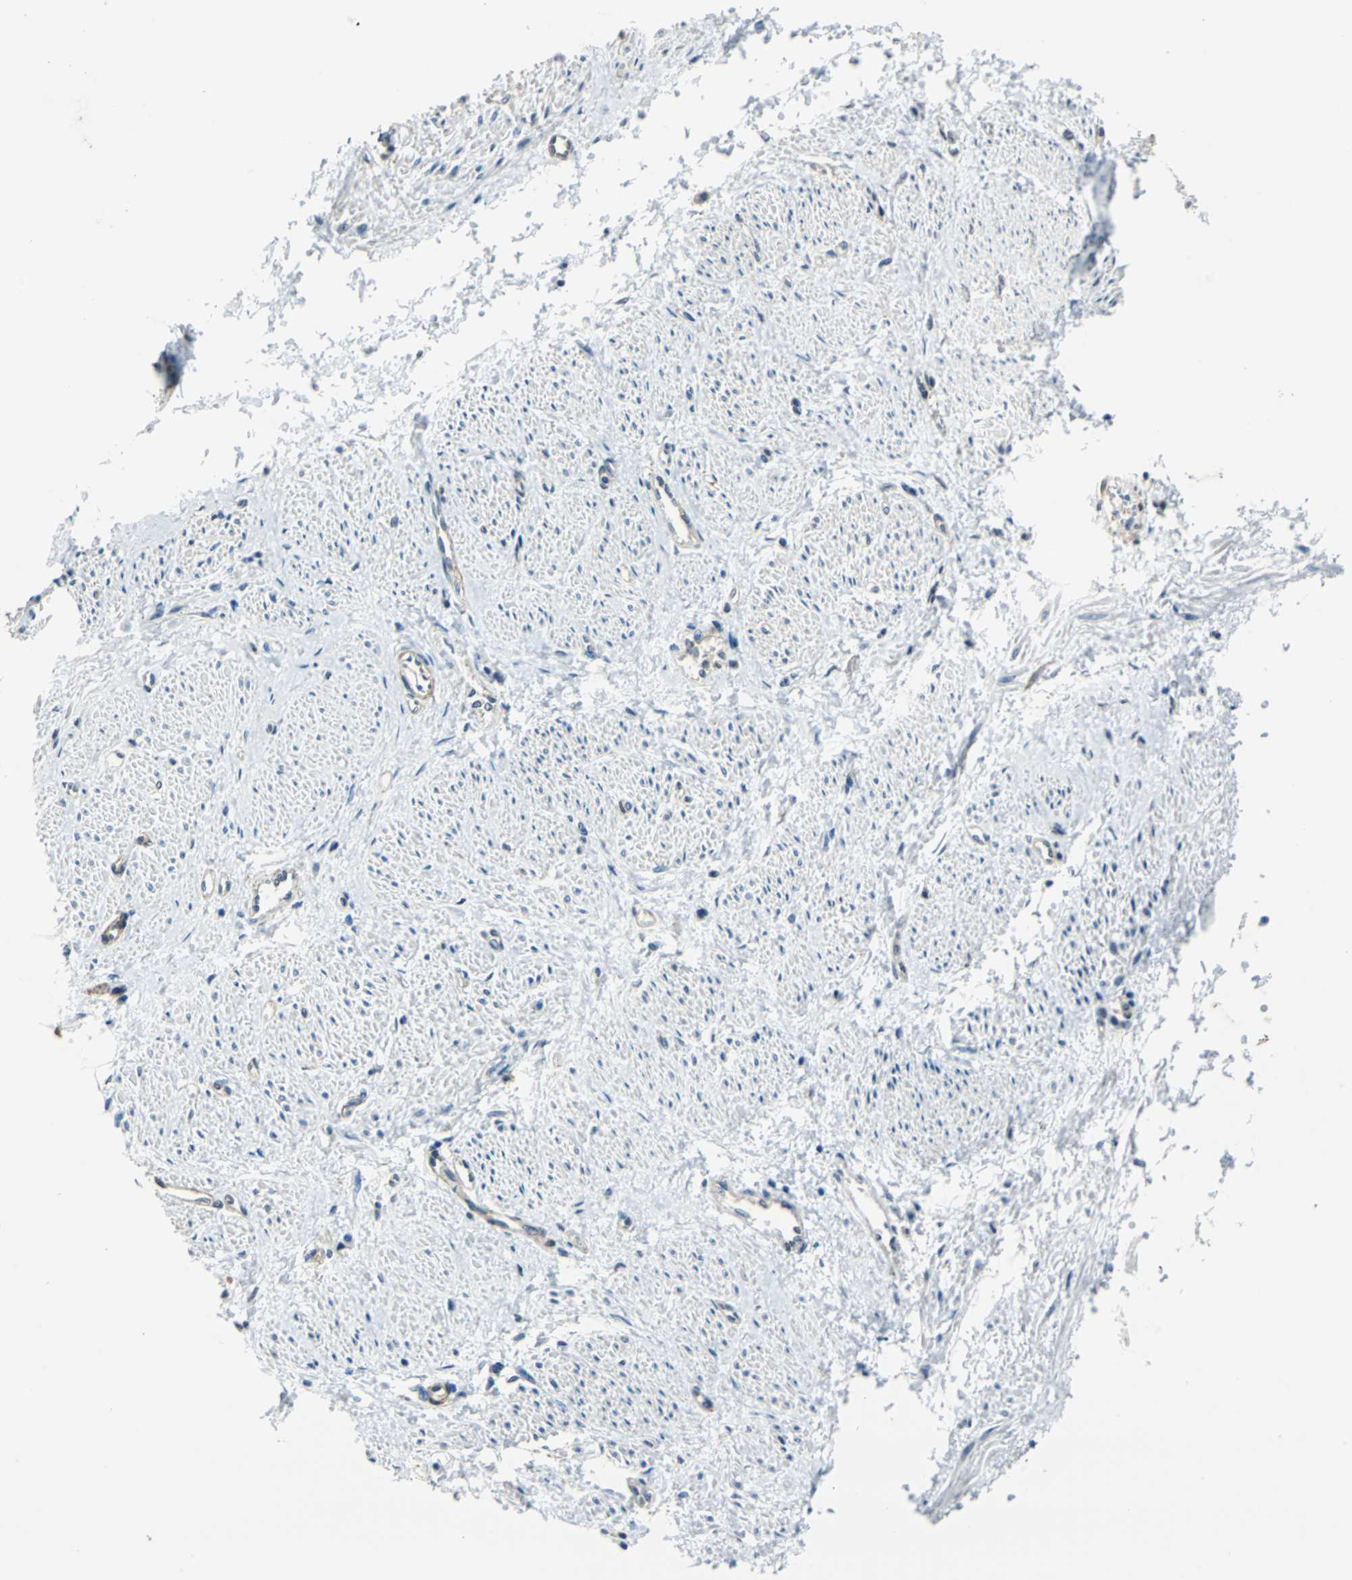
{"staining": {"intensity": "weak", "quantity": "25%-75%", "location": "cytoplasmic/membranous,nuclear"}, "tissue": "smooth muscle", "cell_type": "Smooth muscle cells", "image_type": "normal", "snomed": [{"axis": "morphology", "description": "Normal tissue, NOS"}, {"axis": "topography", "description": "Smooth muscle"}, {"axis": "topography", "description": "Uterus"}], "caption": "Protein analysis of unremarkable smooth muscle exhibits weak cytoplasmic/membranous,nuclear positivity in approximately 25%-75% of smooth muscle cells.", "gene": "FKBP4", "patient": {"sex": "female", "age": 39}}